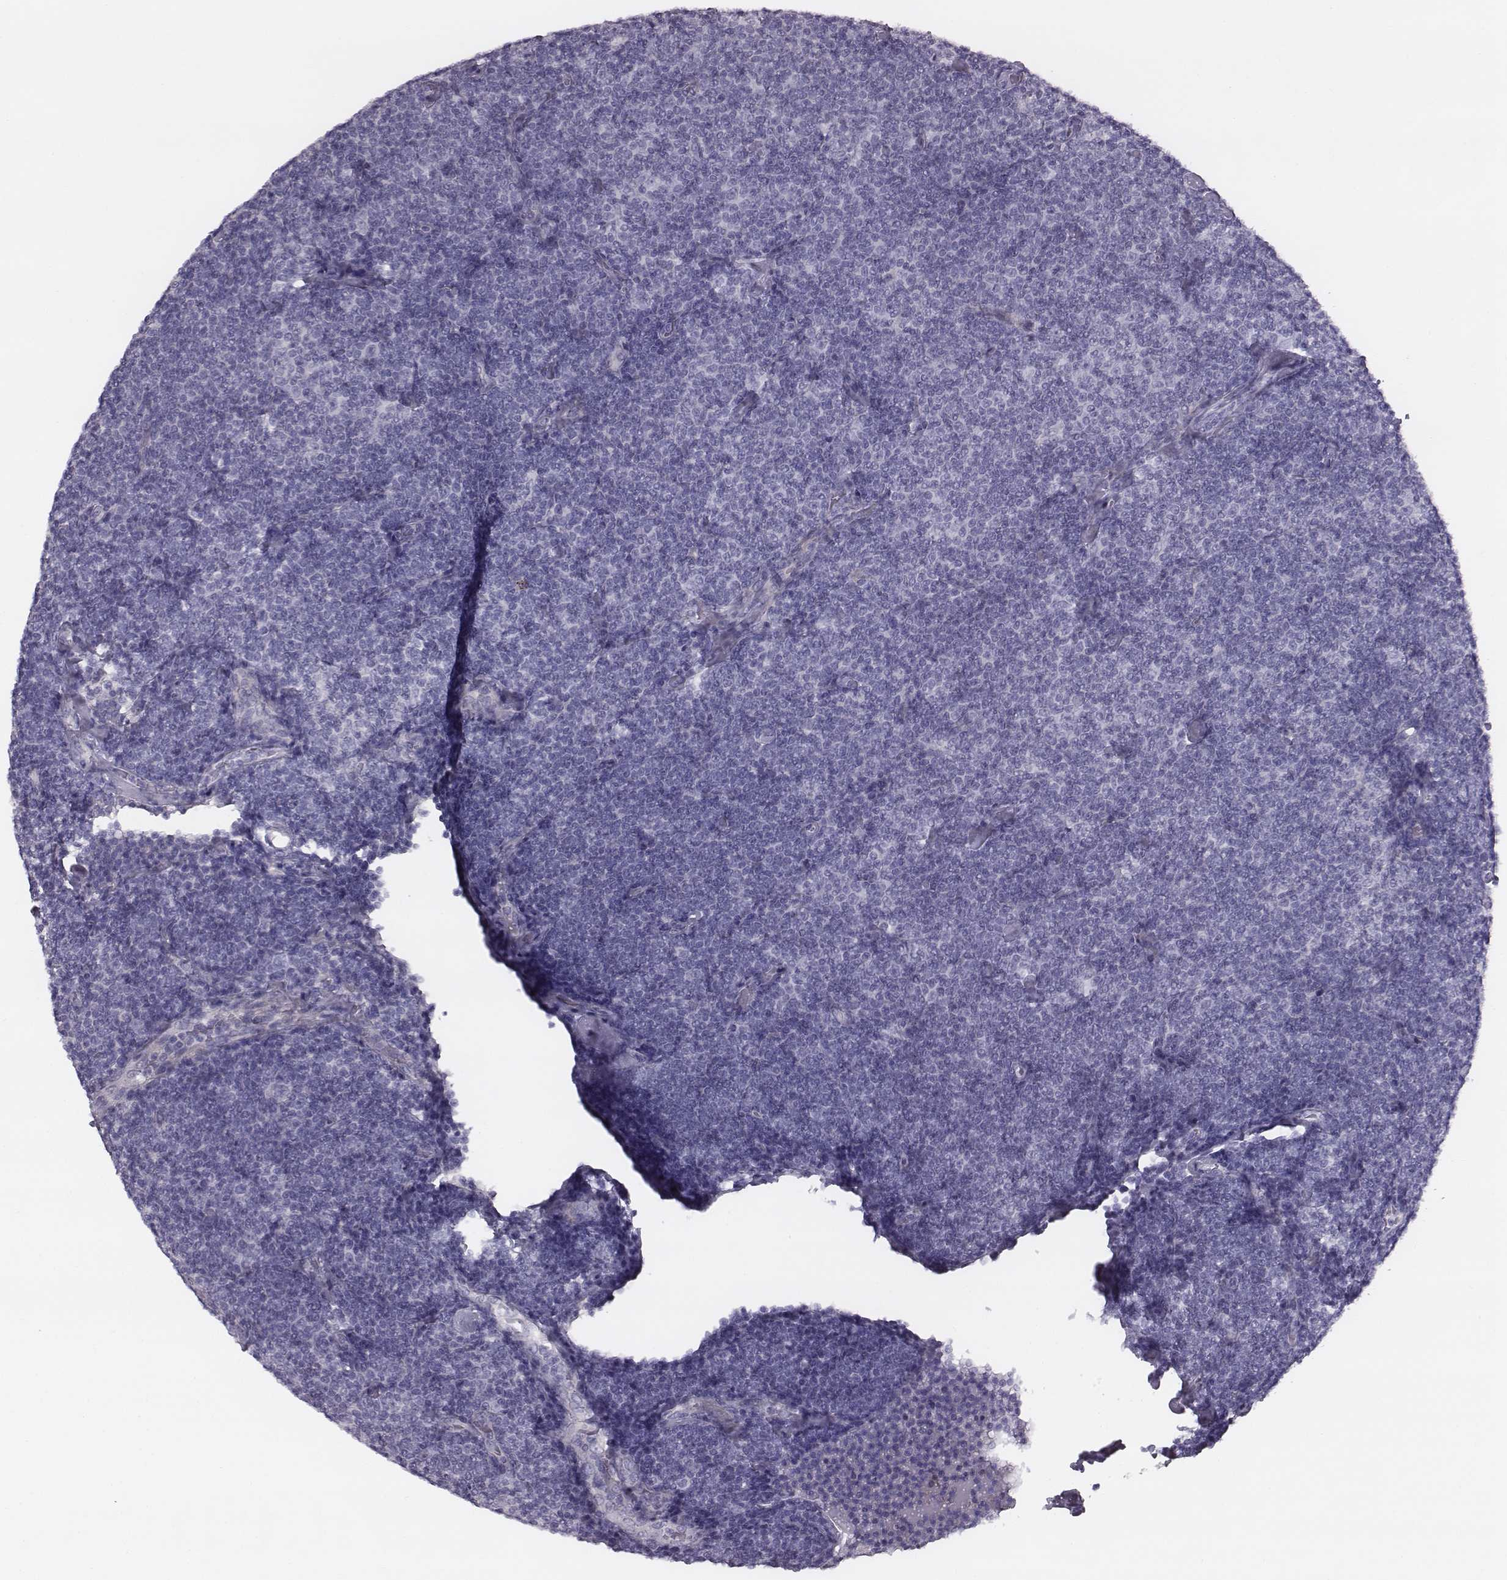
{"staining": {"intensity": "negative", "quantity": "none", "location": "none"}, "tissue": "lymphoma", "cell_type": "Tumor cells", "image_type": "cancer", "snomed": [{"axis": "morphology", "description": "Malignant lymphoma, non-Hodgkin's type, Low grade"}, {"axis": "topography", "description": "Lymph node"}], "caption": "Protein analysis of low-grade malignant lymphoma, non-Hodgkin's type reveals no significant staining in tumor cells.", "gene": "PDE8B", "patient": {"sex": "male", "age": 81}}